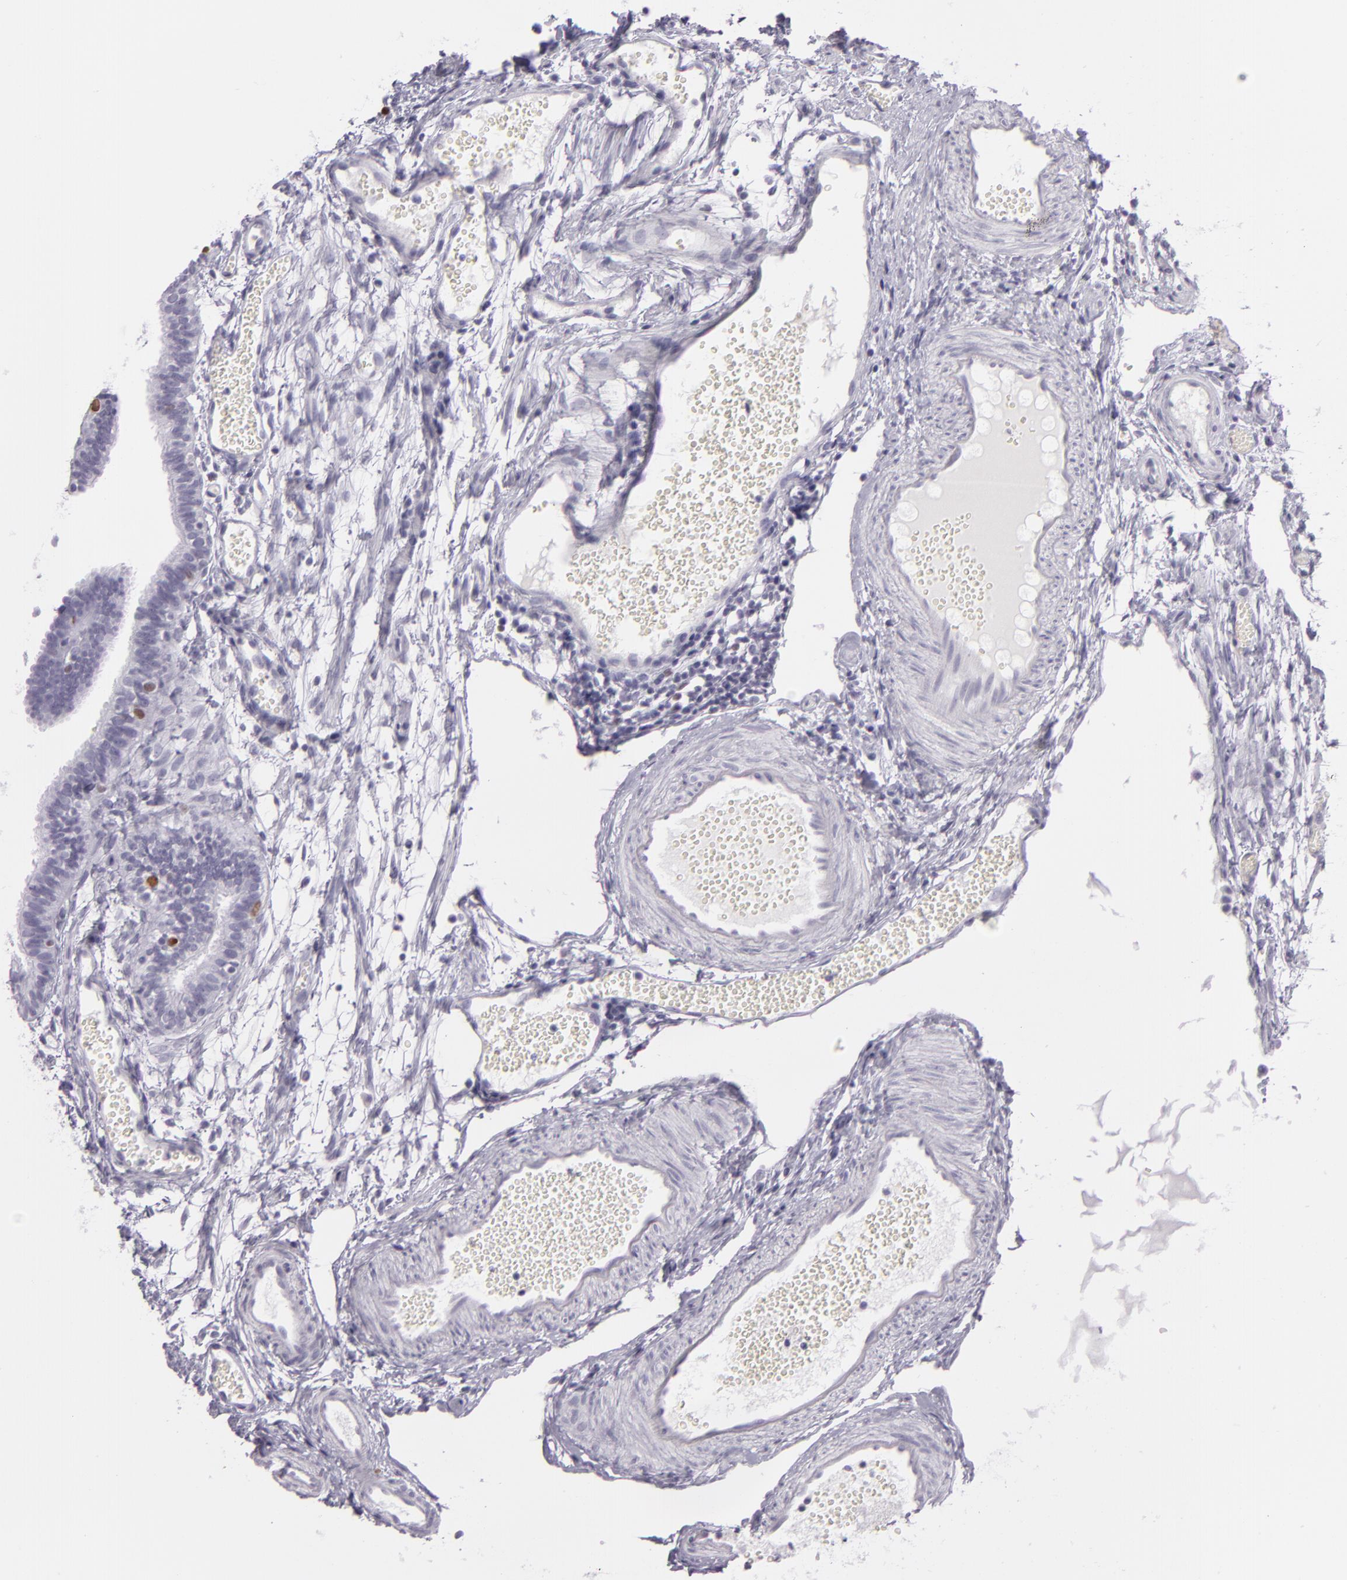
{"staining": {"intensity": "negative", "quantity": "none", "location": "none"}, "tissue": "fallopian tube", "cell_type": "Glandular cells", "image_type": "normal", "snomed": [{"axis": "morphology", "description": "Normal tissue, NOS"}, {"axis": "topography", "description": "Fallopian tube"}], "caption": "This histopathology image is of benign fallopian tube stained with IHC to label a protein in brown with the nuclei are counter-stained blue. There is no staining in glandular cells.", "gene": "MCM3", "patient": {"sex": "female", "age": 29}}